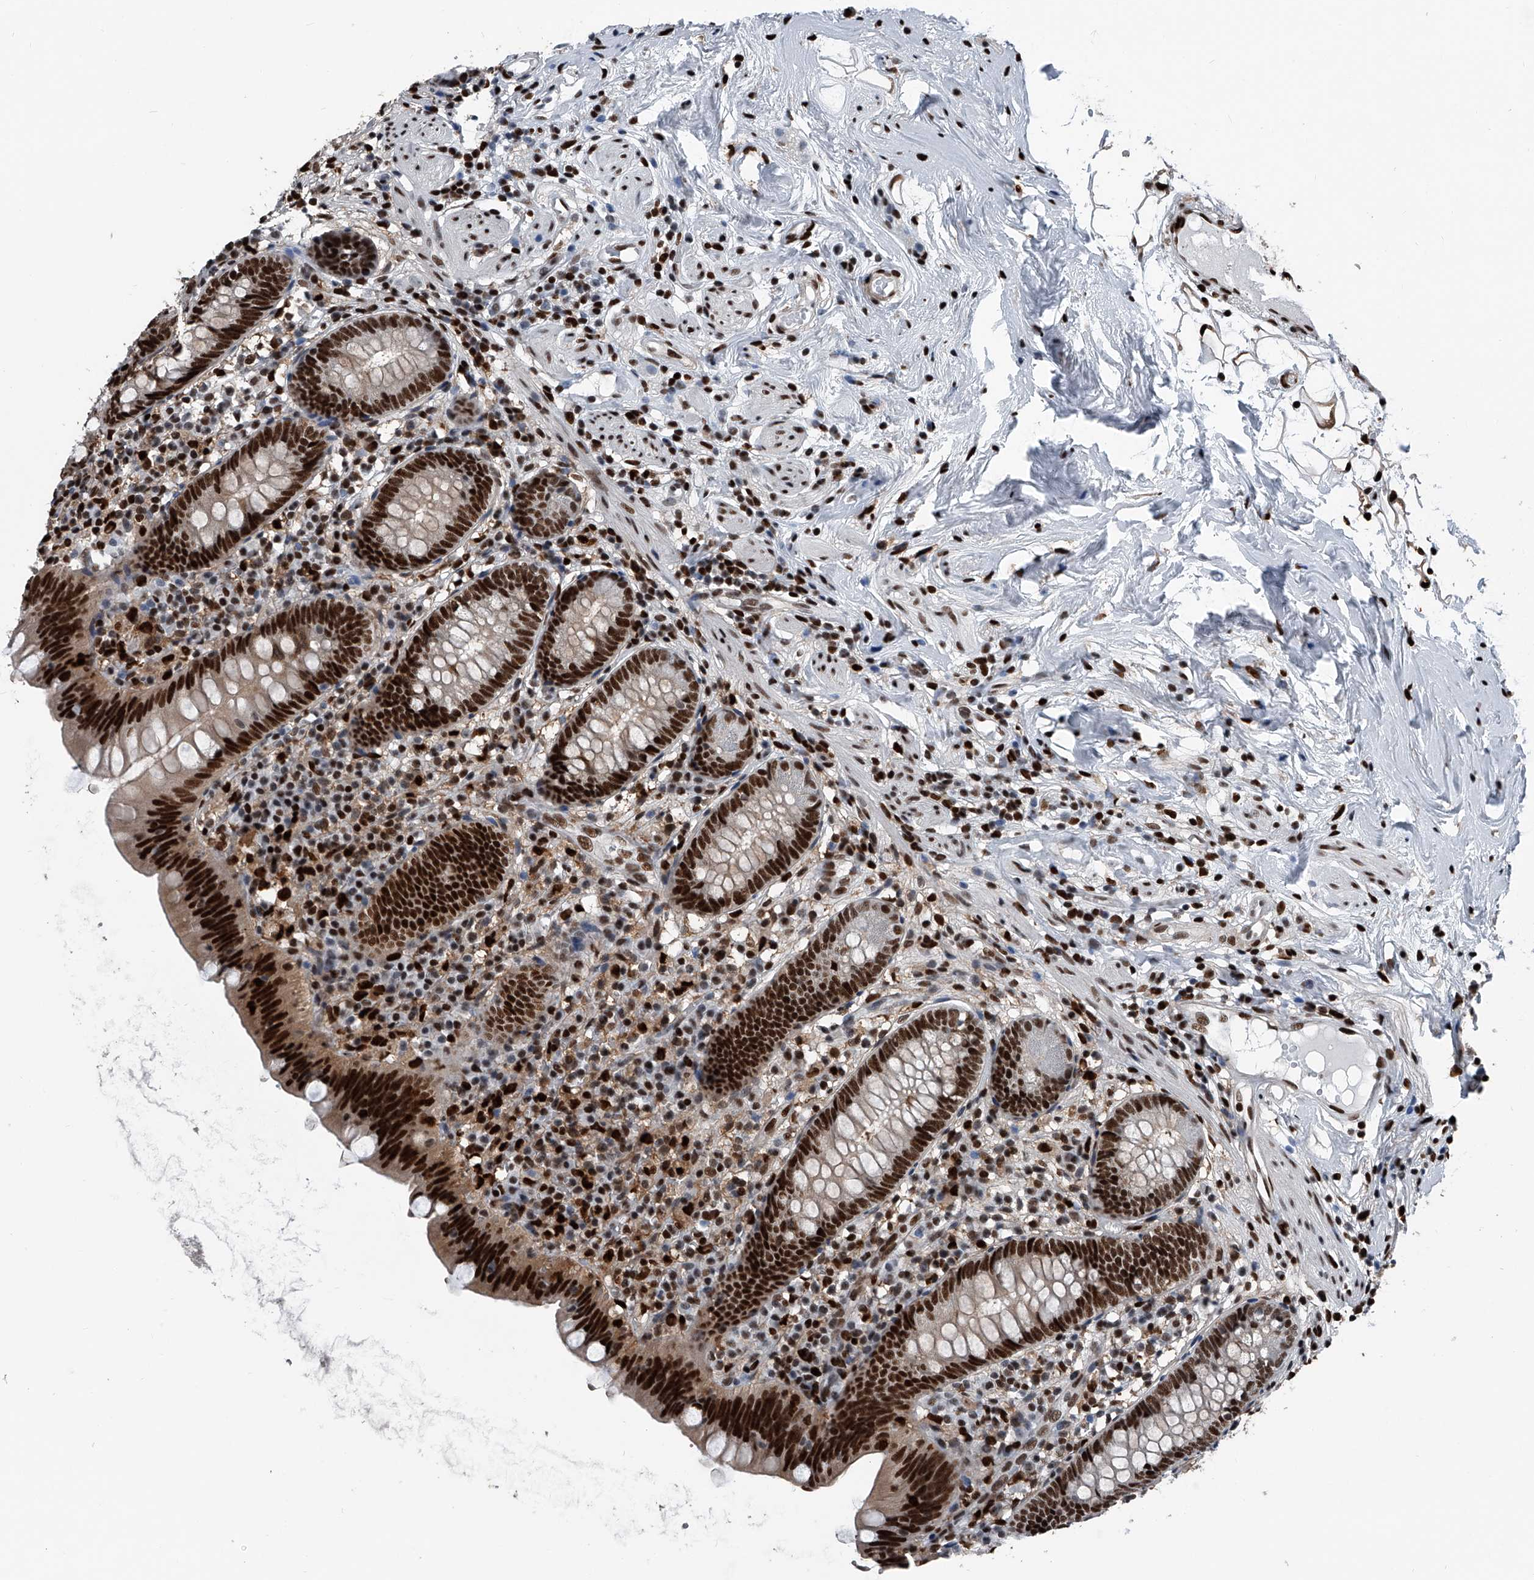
{"staining": {"intensity": "strong", "quantity": ">75%", "location": "nuclear"}, "tissue": "appendix", "cell_type": "Glandular cells", "image_type": "normal", "snomed": [{"axis": "morphology", "description": "Normal tissue, NOS"}, {"axis": "topography", "description": "Appendix"}], "caption": "Immunohistochemistry staining of unremarkable appendix, which reveals high levels of strong nuclear expression in about >75% of glandular cells indicating strong nuclear protein positivity. The staining was performed using DAB (3,3'-diaminobenzidine) (brown) for protein detection and nuclei were counterstained in hematoxylin (blue).", "gene": "FKBP5", "patient": {"sex": "female", "age": 62}}